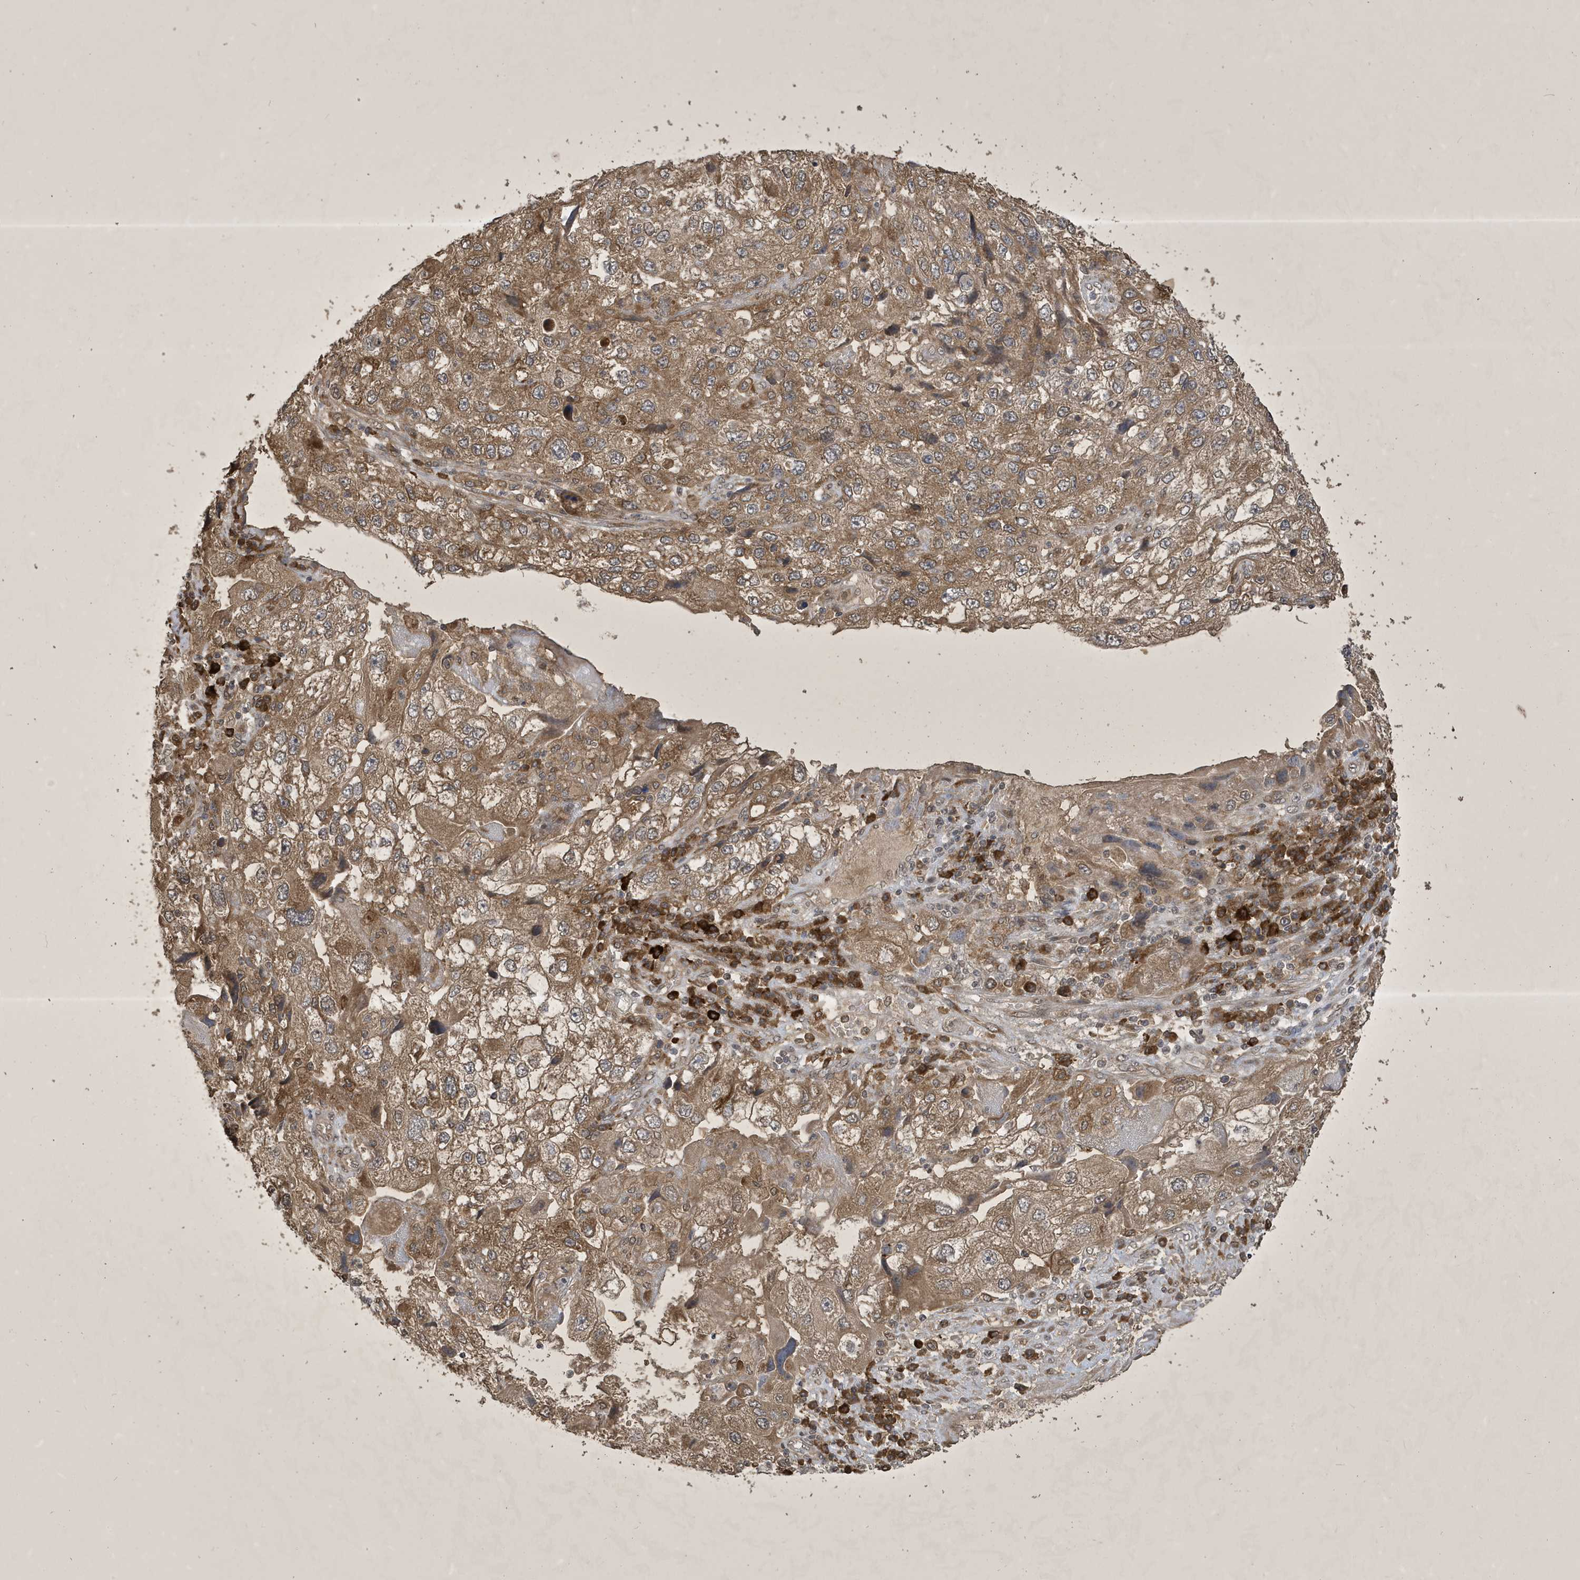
{"staining": {"intensity": "moderate", "quantity": ">75%", "location": "cytoplasmic/membranous"}, "tissue": "endometrial cancer", "cell_type": "Tumor cells", "image_type": "cancer", "snomed": [{"axis": "morphology", "description": "Adenocarcinoma, NOS"}, {"axis": "topography", "description": "Endometrium"}], "caption": "About >75% of tumor cells in endometrial cancer (adenocarcinoma) exhibit moderate cytoplasmic/membranous protein positivity as visualized by brown immunohistochemical staining.", "gene": "STX10", "patient": {"sex": "female", "age": 49}}